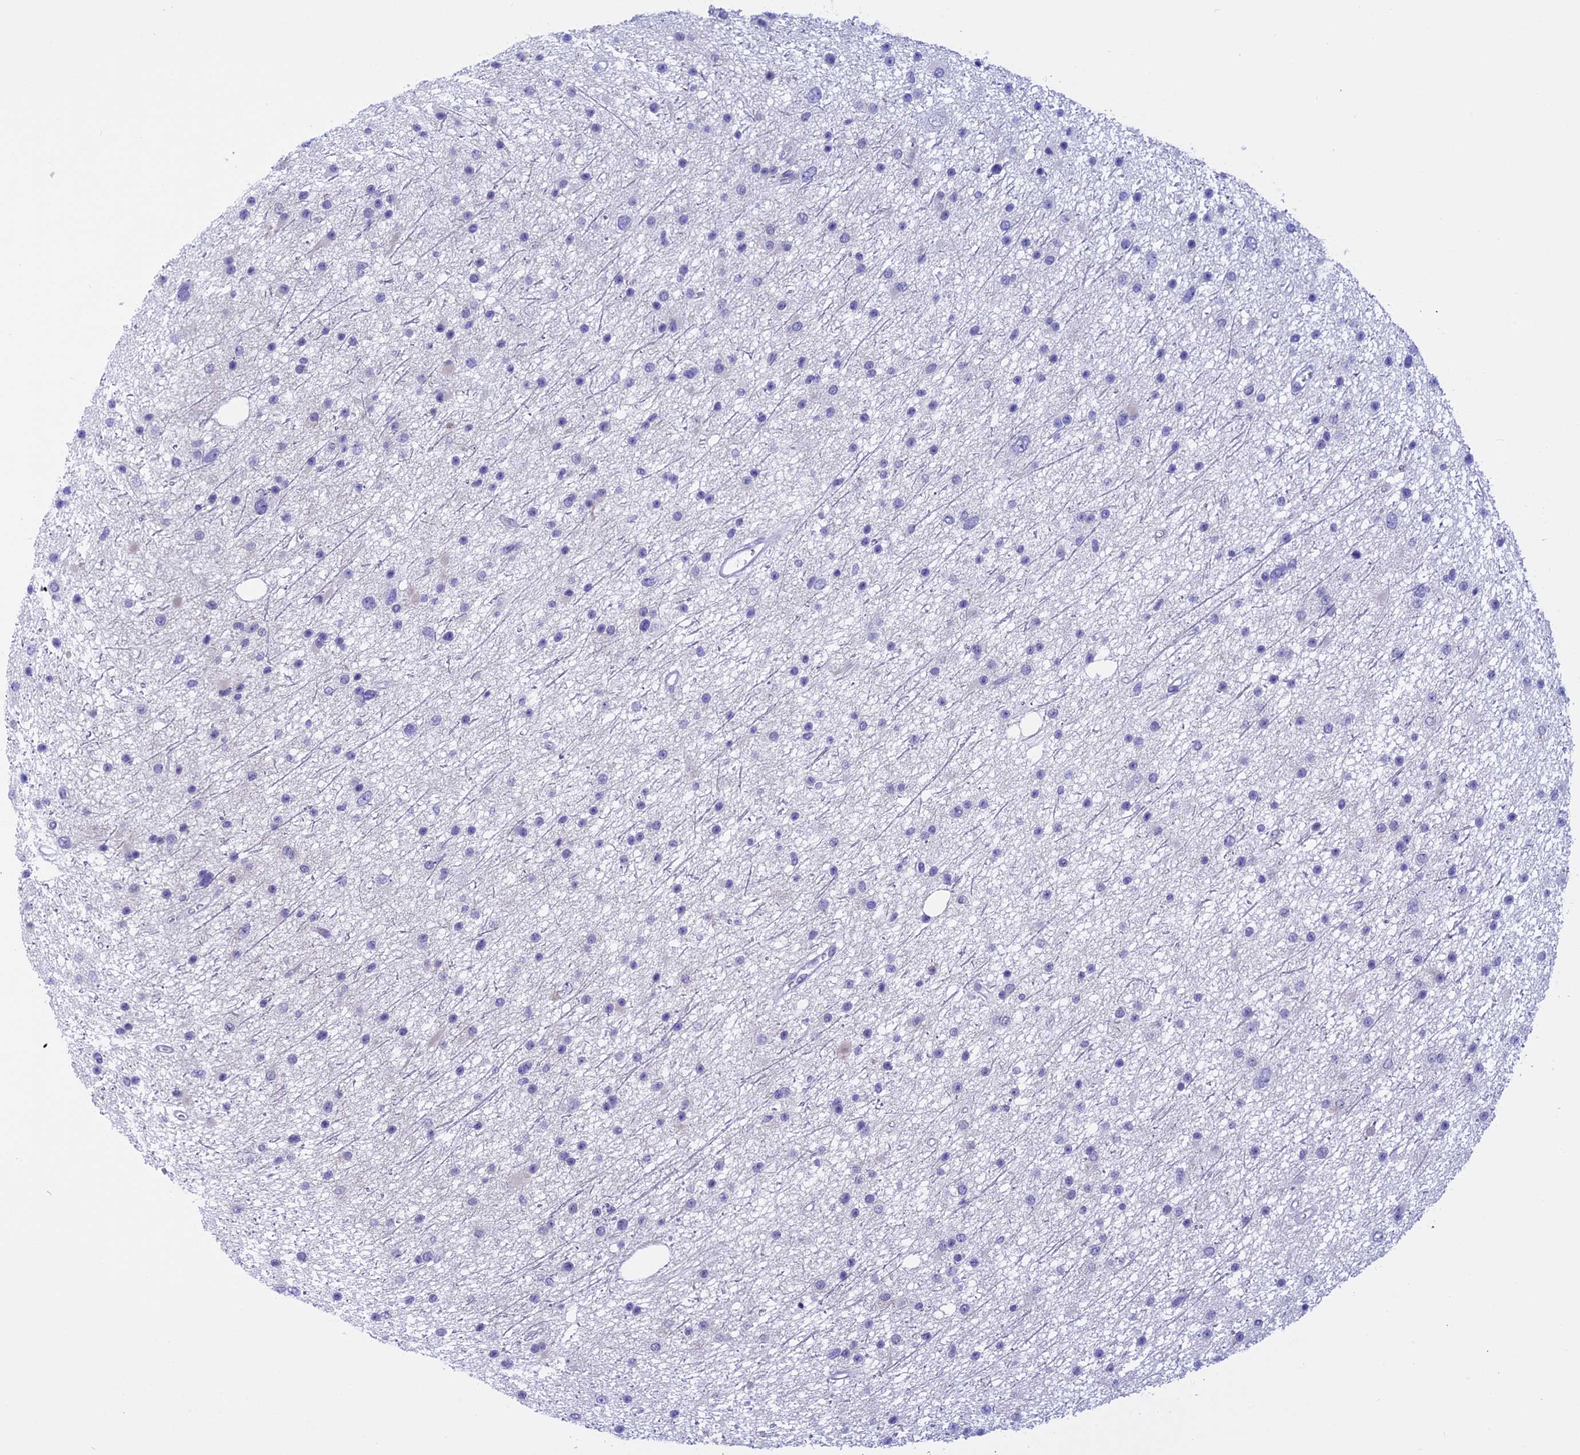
{"staining": {"intensity": "negative", "quantity": "none", "location": "none"}, "tissue": "glioma", "cell_type": "Tumor cells", "image_type": "cancer", "snomed": [{"axis": "morphology", "description": "Glioma, malignant, Low grade"}, {"axis": "topography", "description": "Cerebral cortex"}], "caption": "IHC of malignant glioma (low-grade) shows no expression in tumor cells.", "gene": "POLR2C", "patient": {"sex": "female", "age": 39}}